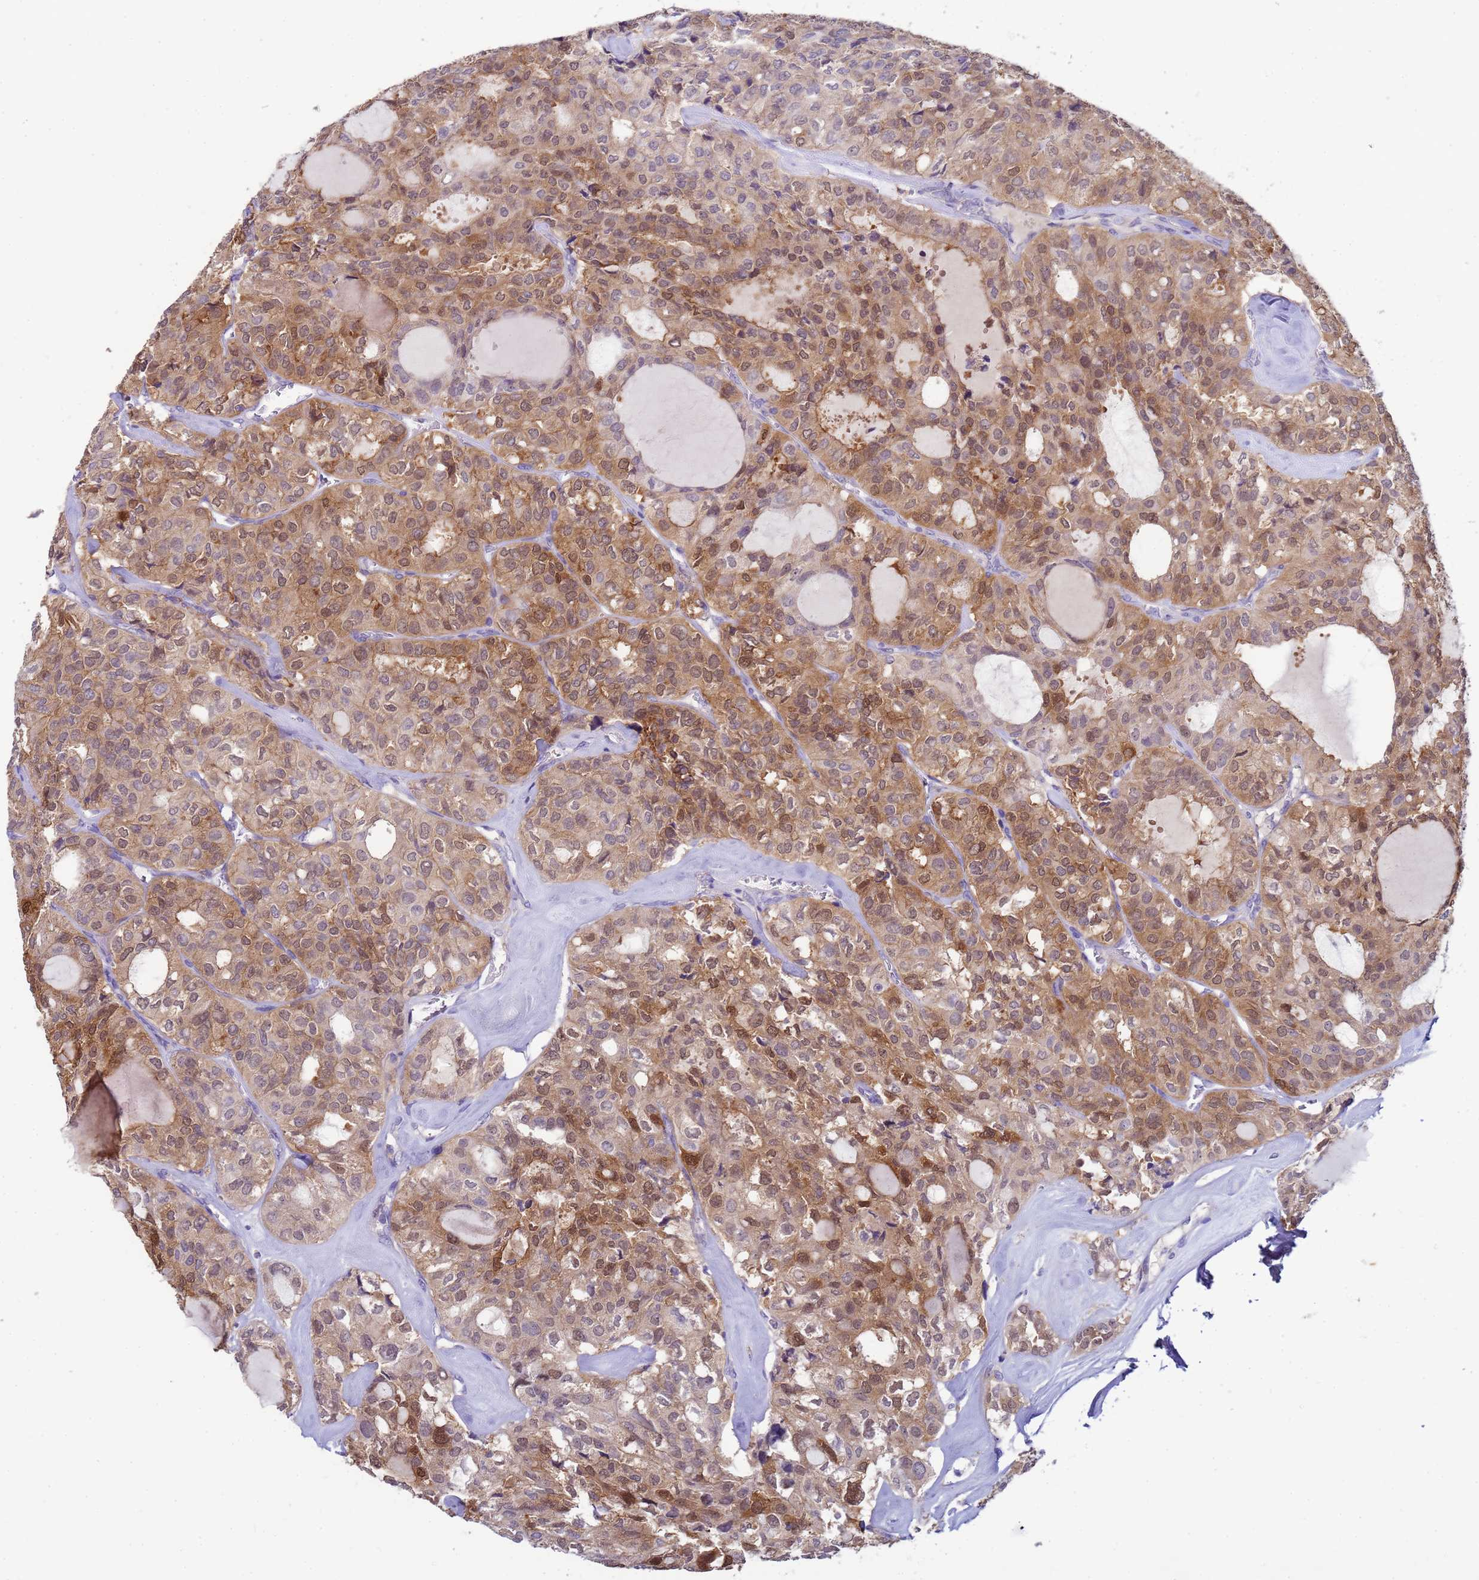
{"staining": {"intensity": "moderate", "quantity": ">75%", "location": "cytoplasmic/membranous,nuclear"}, "tissue": "thyroid cancer", "cell_type": "Tumor cells", "image_type": "cancer", "snomed": [{"axis": "morphology", "description": "Follicular adenoma carcinoma, NOS"}, {"axis": "topography", "description": "Thyroid gland"}], "caption": "A medium amount of moderate cytoplasmic/membranous and nuclear staining is seen in approximately >75% of tumor cells in thyroid follicular adenoma carcinoma tissue.", "gene": "KLHL13", "patient": {"sex": "male", "age": 75}}